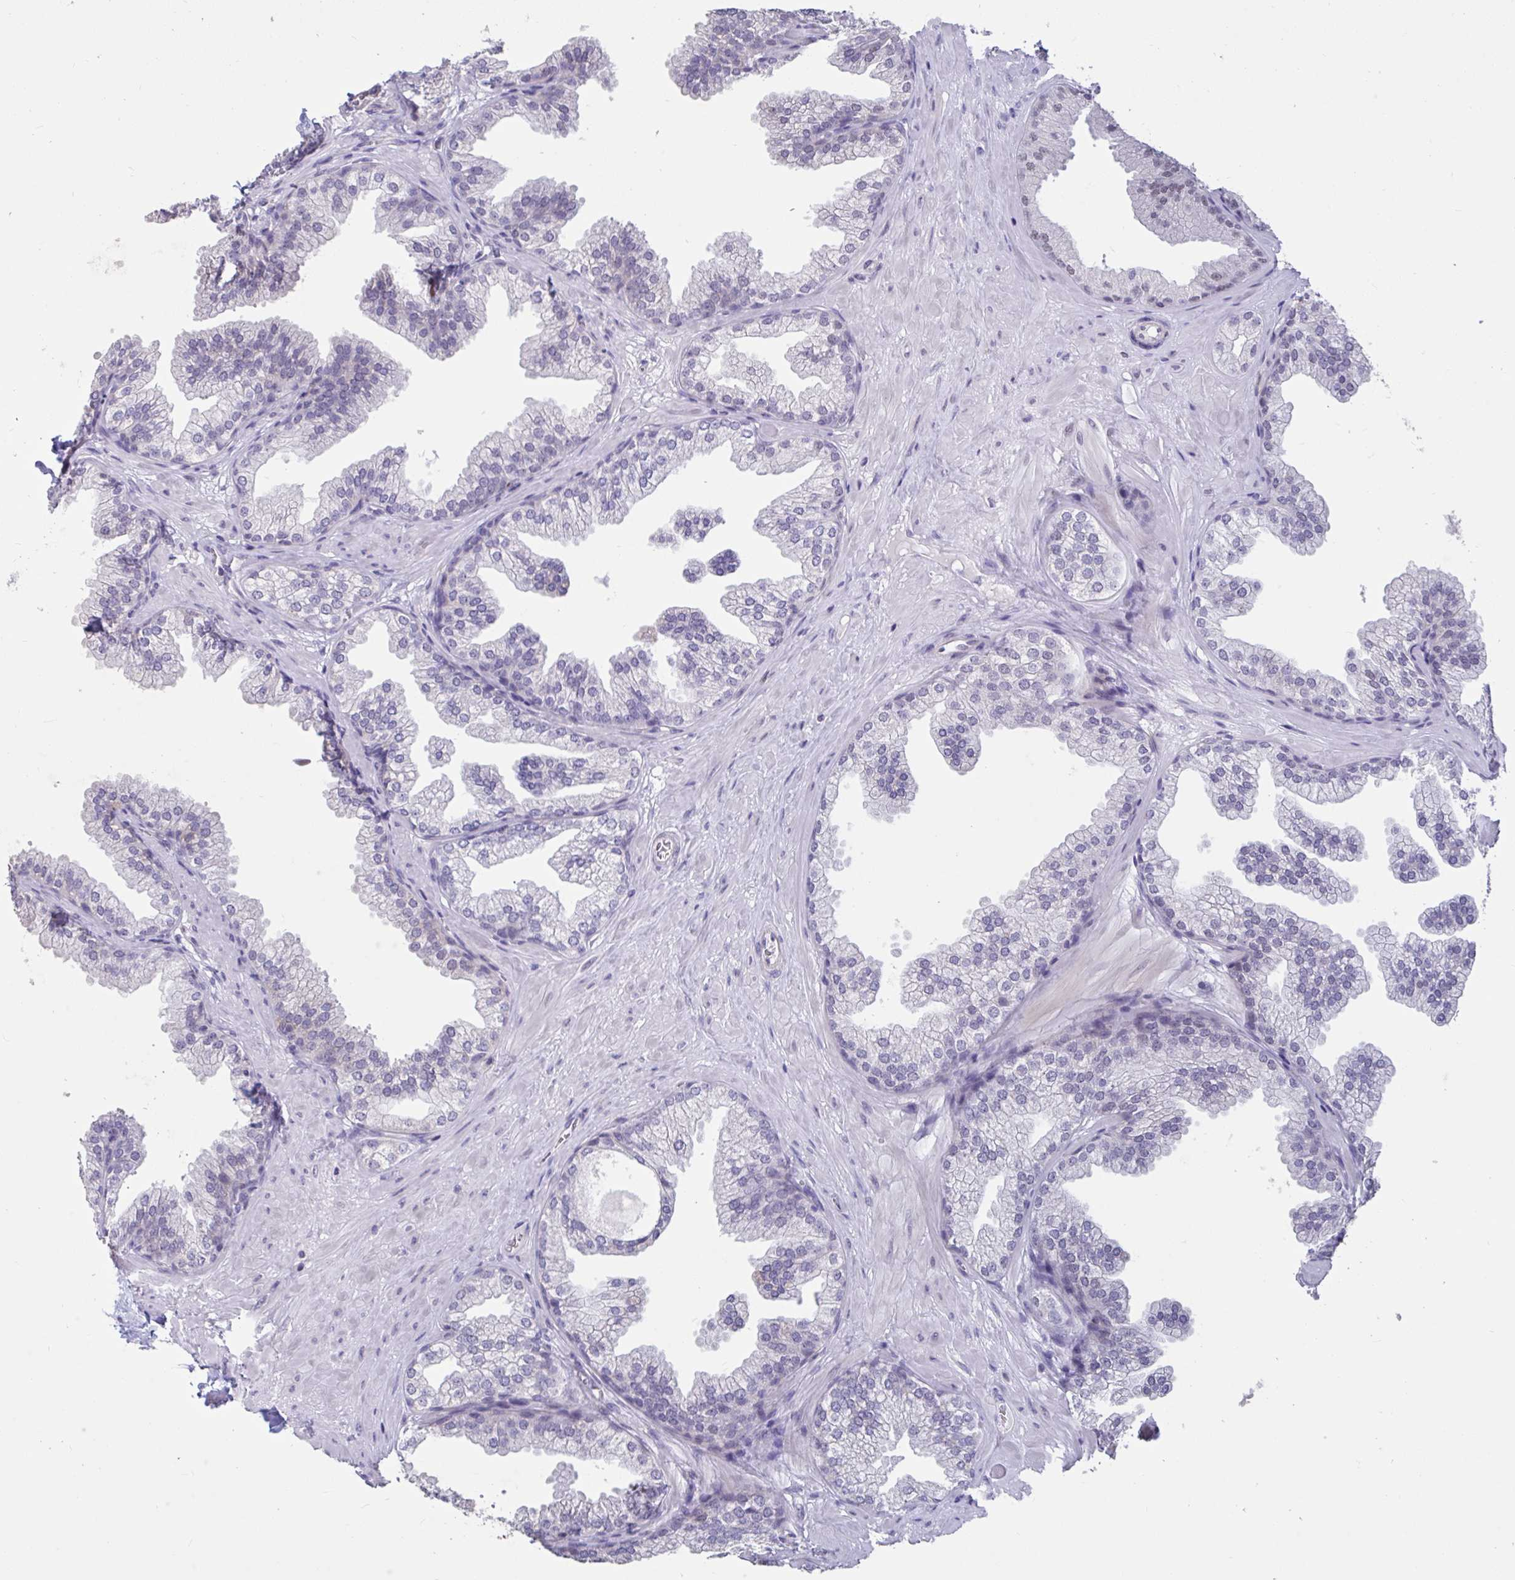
{"staining": {"intensity": "weak", "quantity": "25%-75%", "location": "nuclear"}, "tissue": "prostate", "cell_type": "Glandular cells", "image_type": "normal", "snomed": [{"axis": "morphology", "description": "Normal tissue, NOS"}, {"axis": "topography", "description": "Prostate"}], "caption": "Protein staining of benign prostate reveals weak nuclear expression in about 25%-75% of glandular cells.", "gene": "DDX39A", "patient": {"sex": "male", "age": 37}}